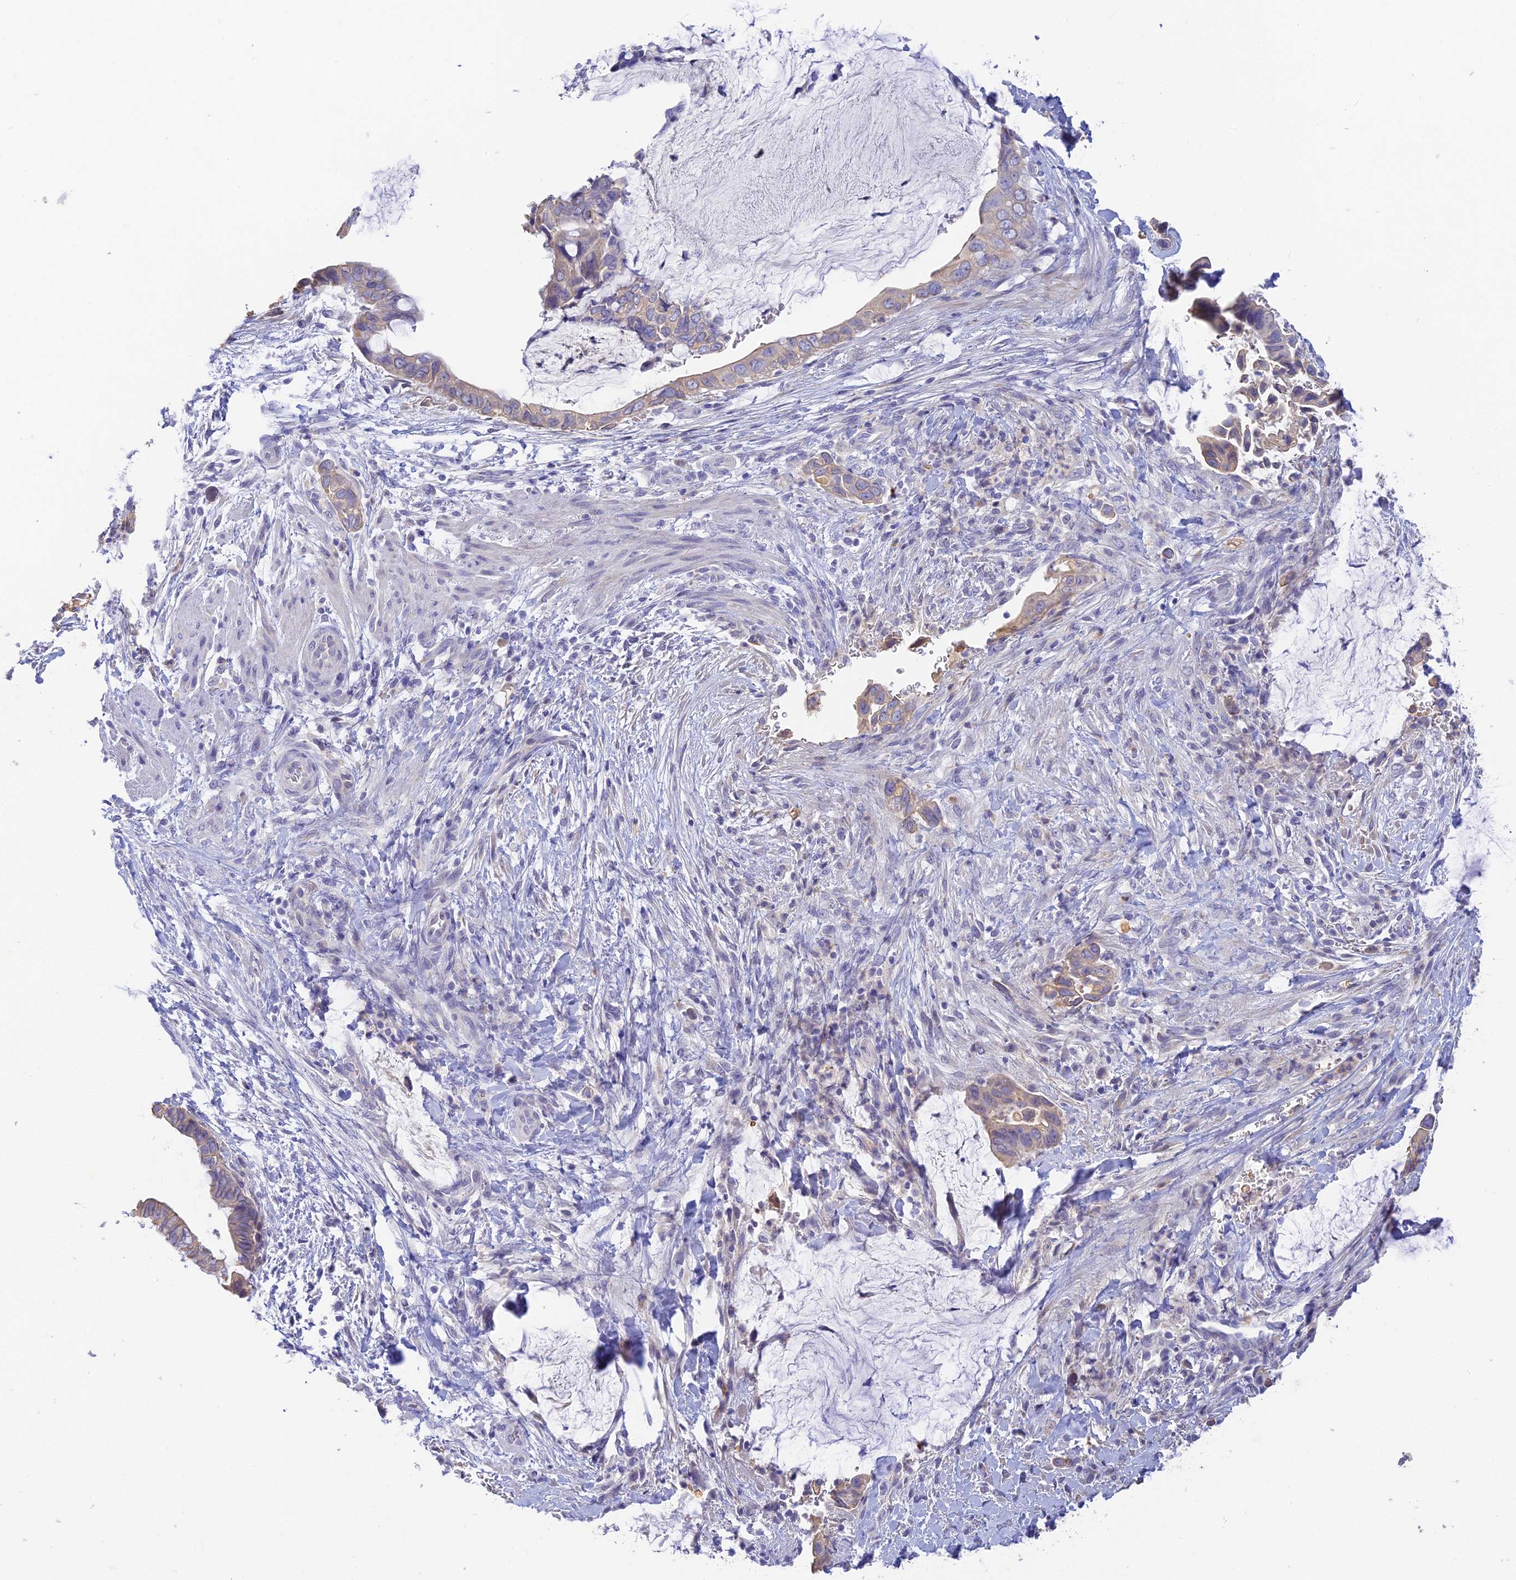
{"staining": {"intensity": "weak", "quantity": "<25%", "location": "cytoplasmic/membranous"}, "tissue": "pancreatic cancer", "cell_type": "Tumor cells", "image_type": "cancer", "snomed": [{"axis": "morphology", "description": "Adenocarcinoma, NOS"}, {"axis": "topography", "description": "Pancreas"}], "caption": "There is no significant staining in tumor cells of adenocarcinoma (pancreatic). The staining was performed using DAB (3,3'-diaminobenzidine) to visualize the protein expression in brown, while the nuclei were stained in blue with hematoxylin (Magnification: 20x).", "gene": "INTS13", "patient": {"sex": "male", "age": 75}}